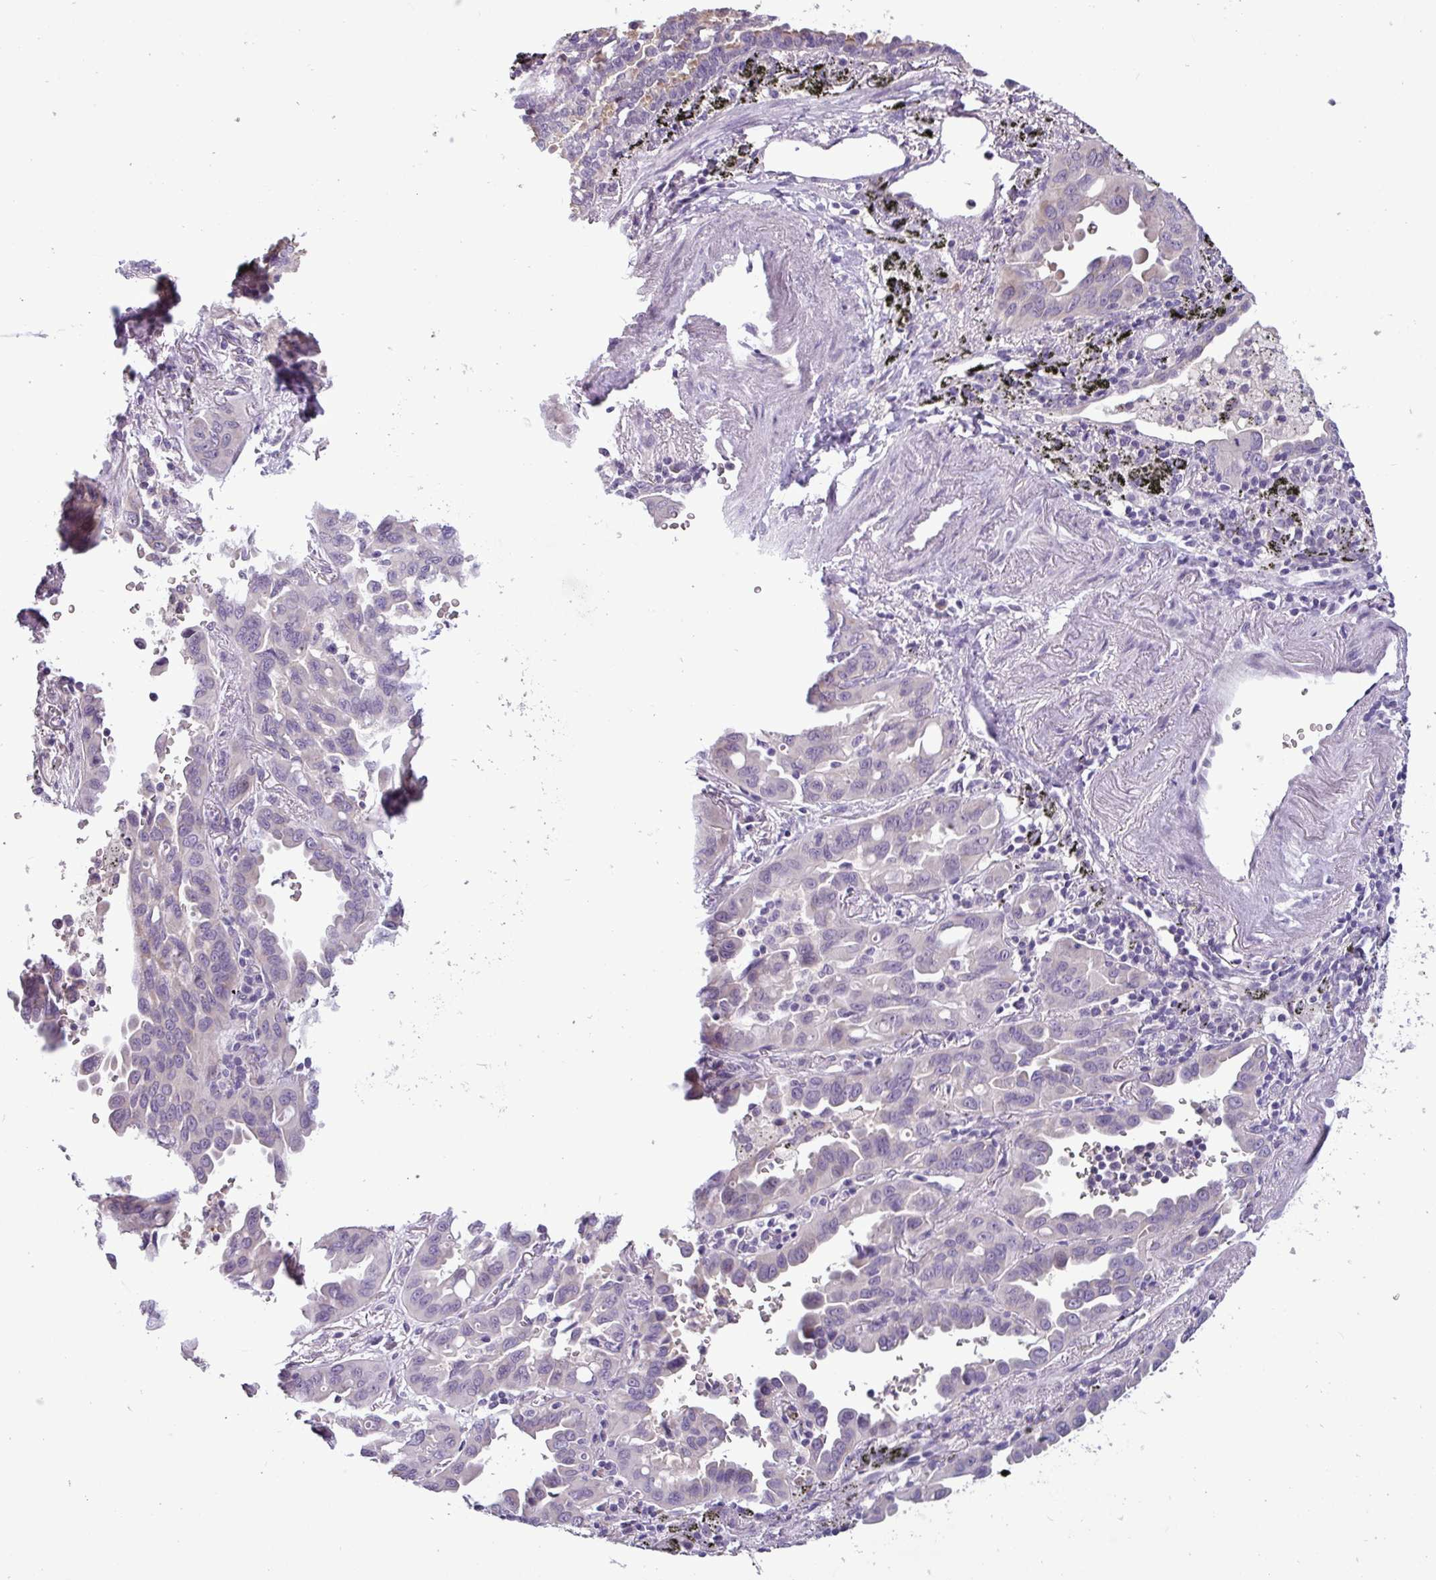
{"staining": {"intensity": "negative", "quantity": "none", "location": "none"}, "tissue": "lung cancer", "cell_type": "Tumor cells", "image_type": "cancer", "snomed": [{"axis": "morphology", "description": "Adenocarcinoma, NOS"}, {"axis": "topography", "description": "Lung"}], "caption": "Lung adenocarcinoma was stained to show a protein in brown. There is no significant staining in tumor cells.", "gene": "PNLDC1", "patient": {"sex": "male", "age": 68}}